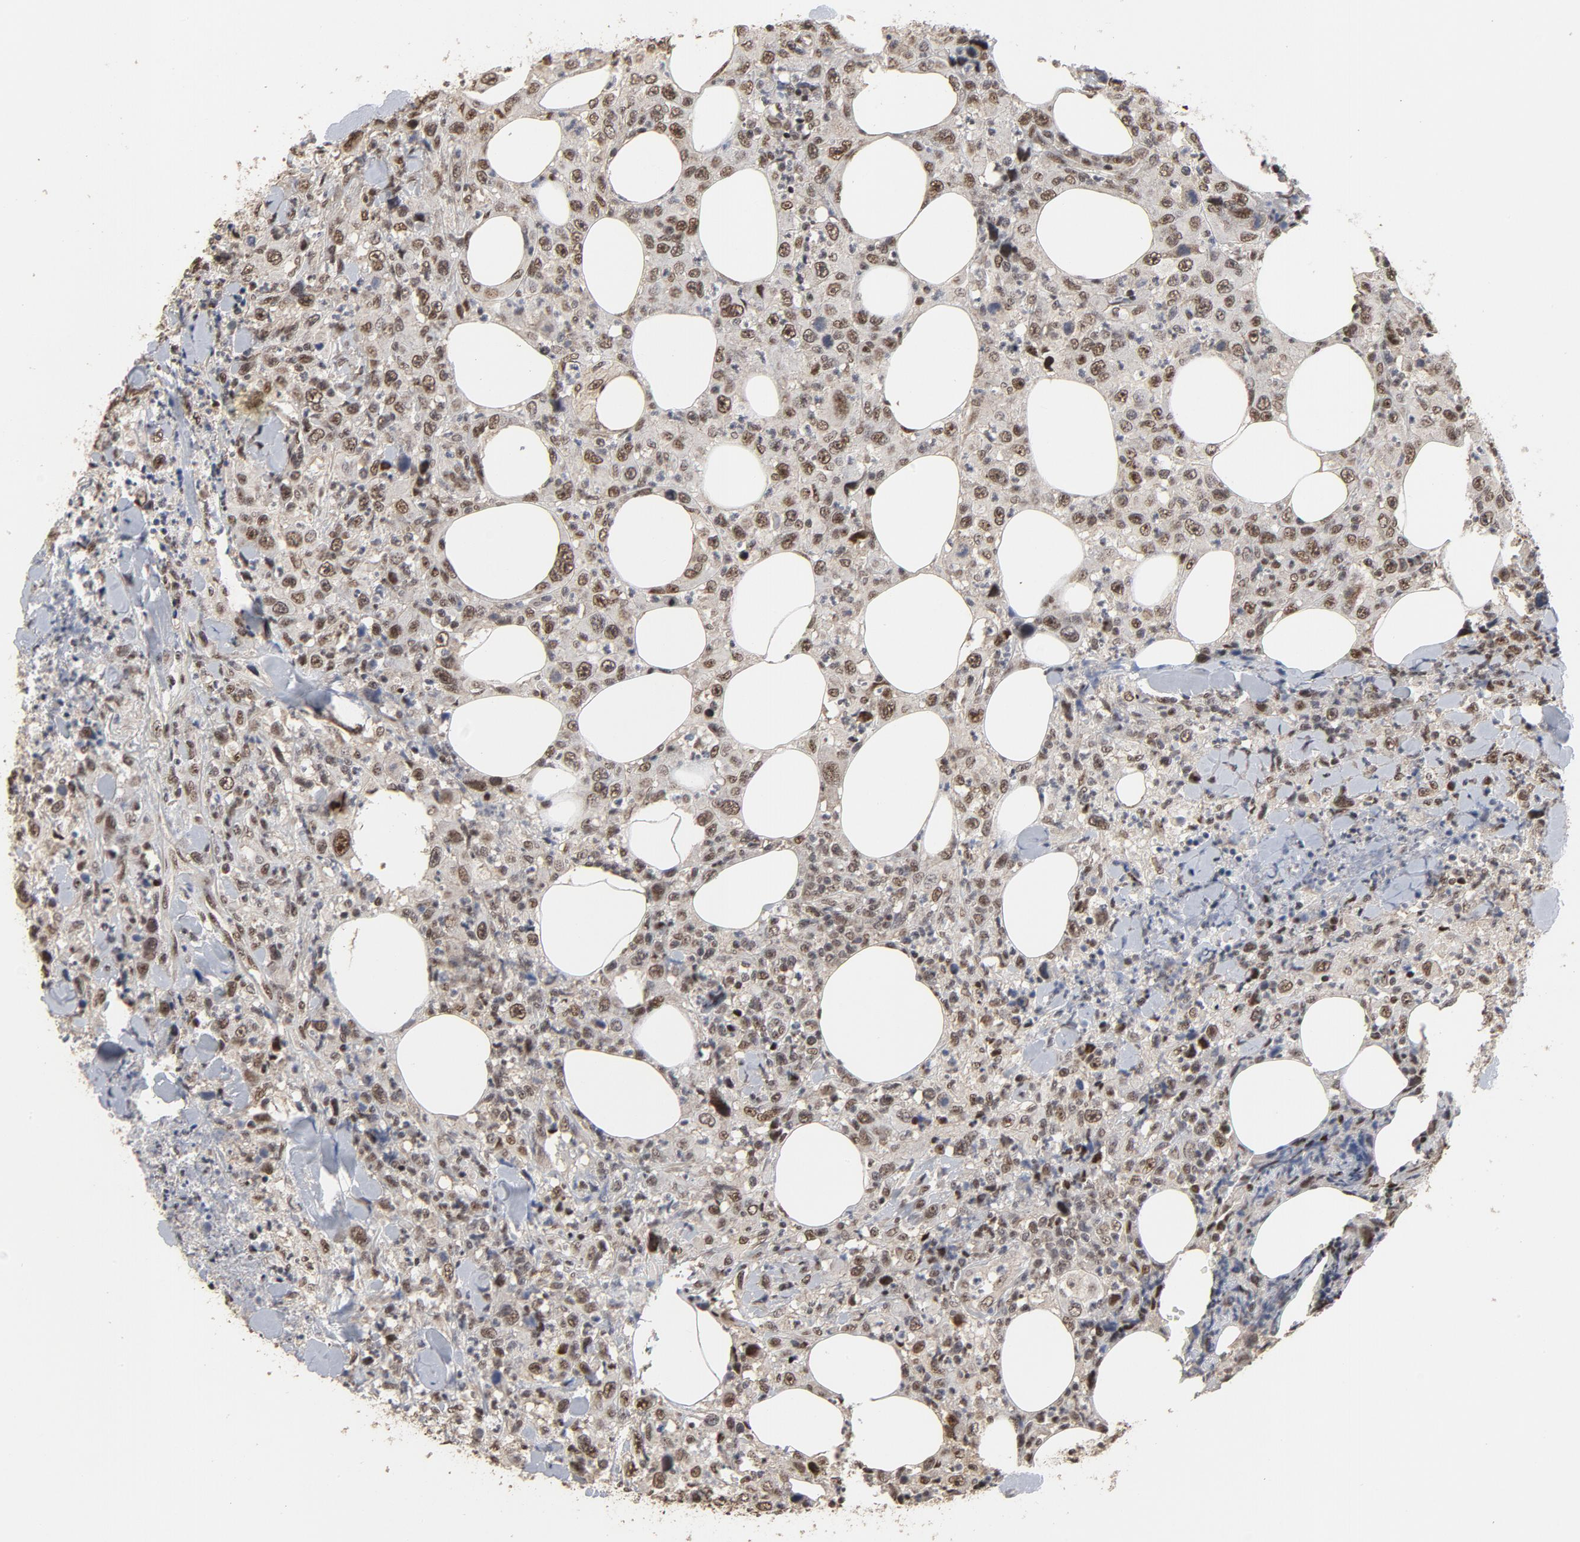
{"staining": {"intensity": "moderate", "quantity": ">75%", "location": "nuclear"}, "tissue": "thyroid cancer", "cell_type": "Tumor cells", "image_type": "cancer", "snomed": [{"axis": "morphology", "description": "Carcinoma, NOS"}, {"axis": "topography", "description": "Thyroid gland"}], "caption": "Immunohistochemistry (IHC) image of neoplastic tissue: human carcinoma (thyroid) stained using immunohistochemistry exhibits medium levels of moderate protein expression localized specifically in the nuclear of tumor cells, appearing as a nuclear brown color.", "gene": "TP53RK", "patient": {"sex": "female", "age": 77}}